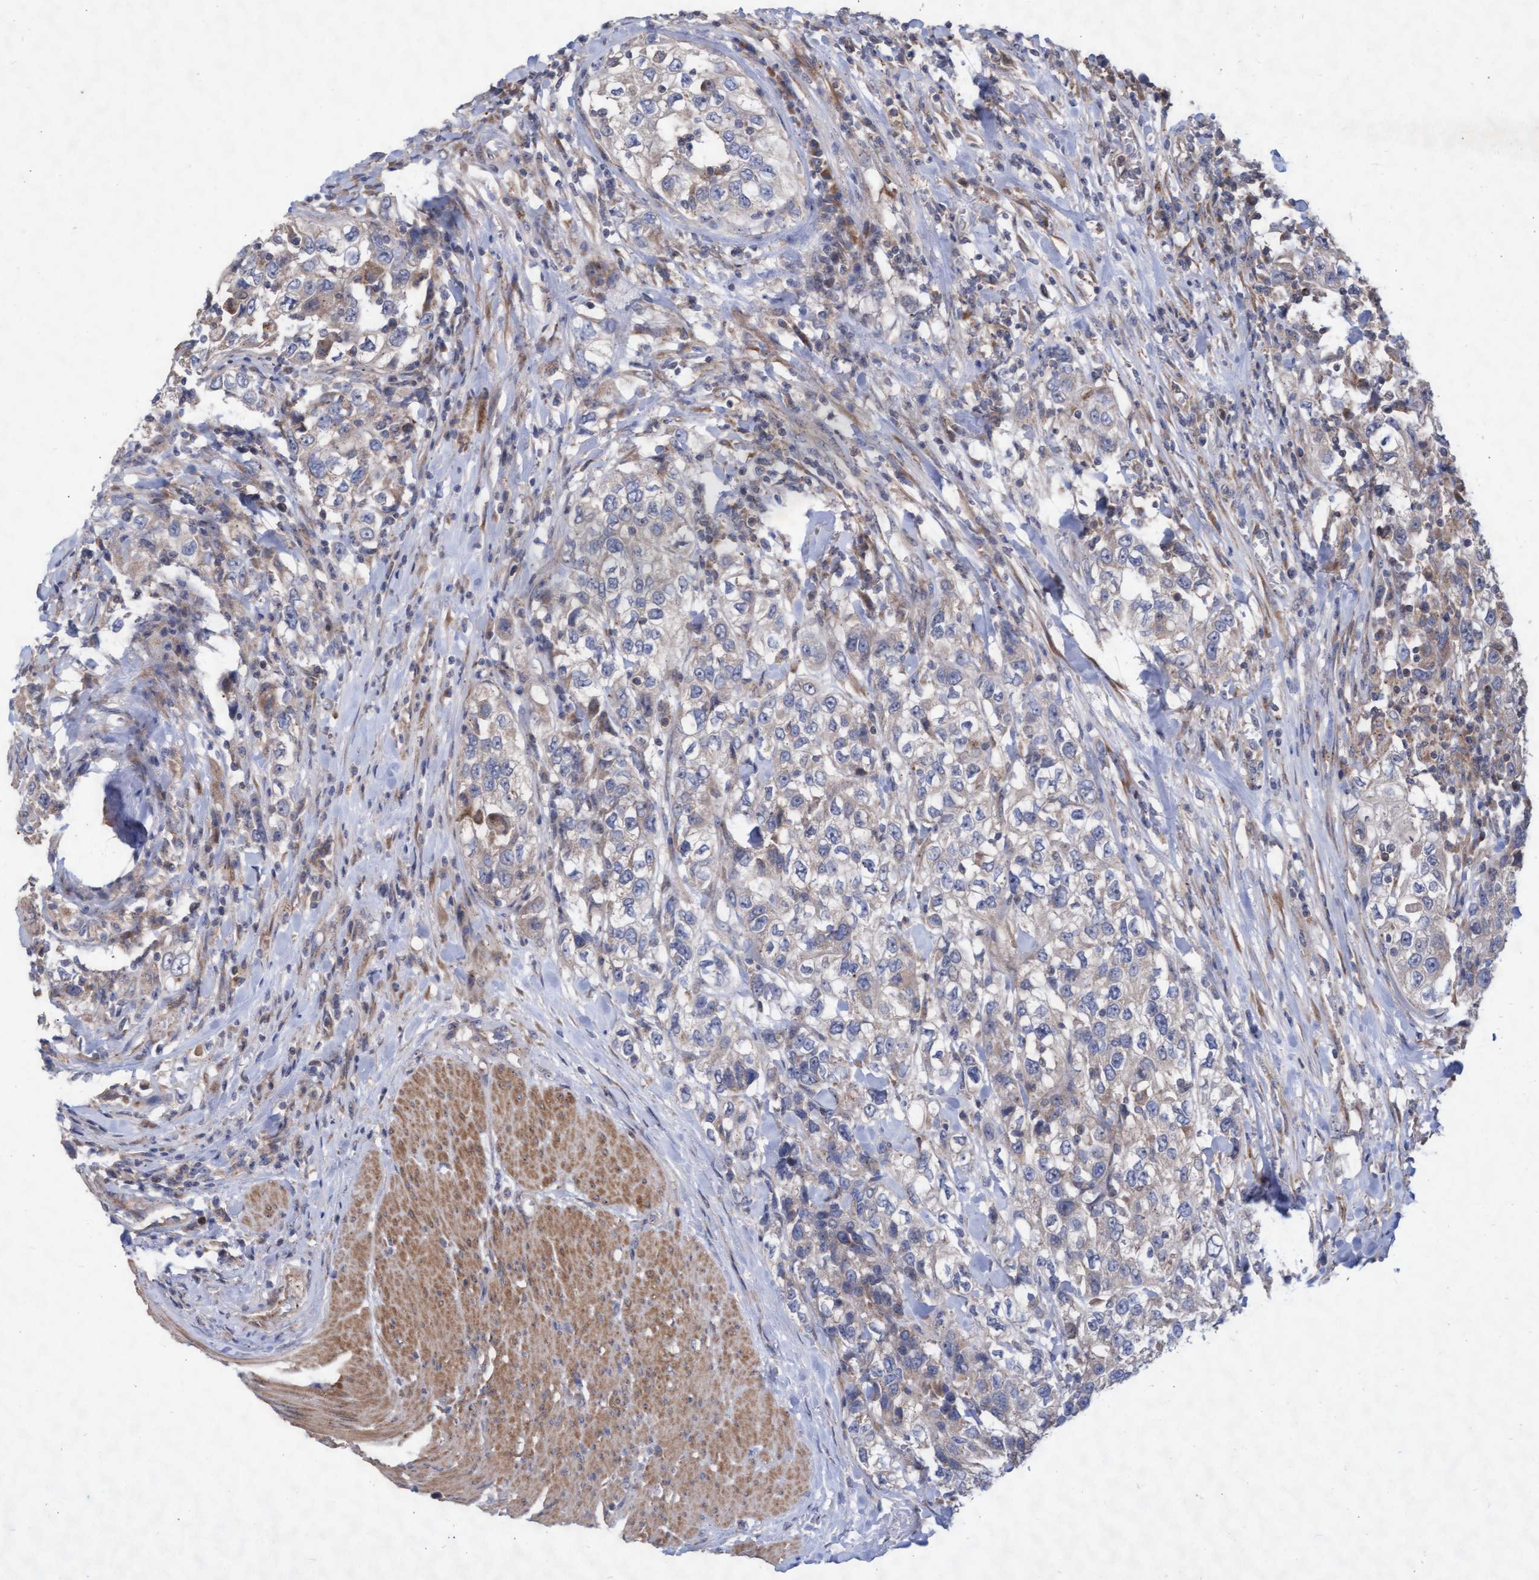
{"staining": {"intensity": "weak", "quantity": "<25%", "location": "cytoplasmic/membranous"}, "tissue": "urothelial cancer", "cell_type": "Tumor cells", "image_type": "cancer", "snomed": [{"axis": "morphology", "description": "Urothelial carcinoma, High grade"}, {"axis": "topography", "description": "Urinary bladder"}], "caption": "Immunohistochemistry (IHC) histopathology image of neoplastic tissue: human urothelial cancer stained with DAB demonstrates no significant protein staining in tumor cells.", "gene": "ABCF2", "patient": {"sex": "female", "age": 80}}